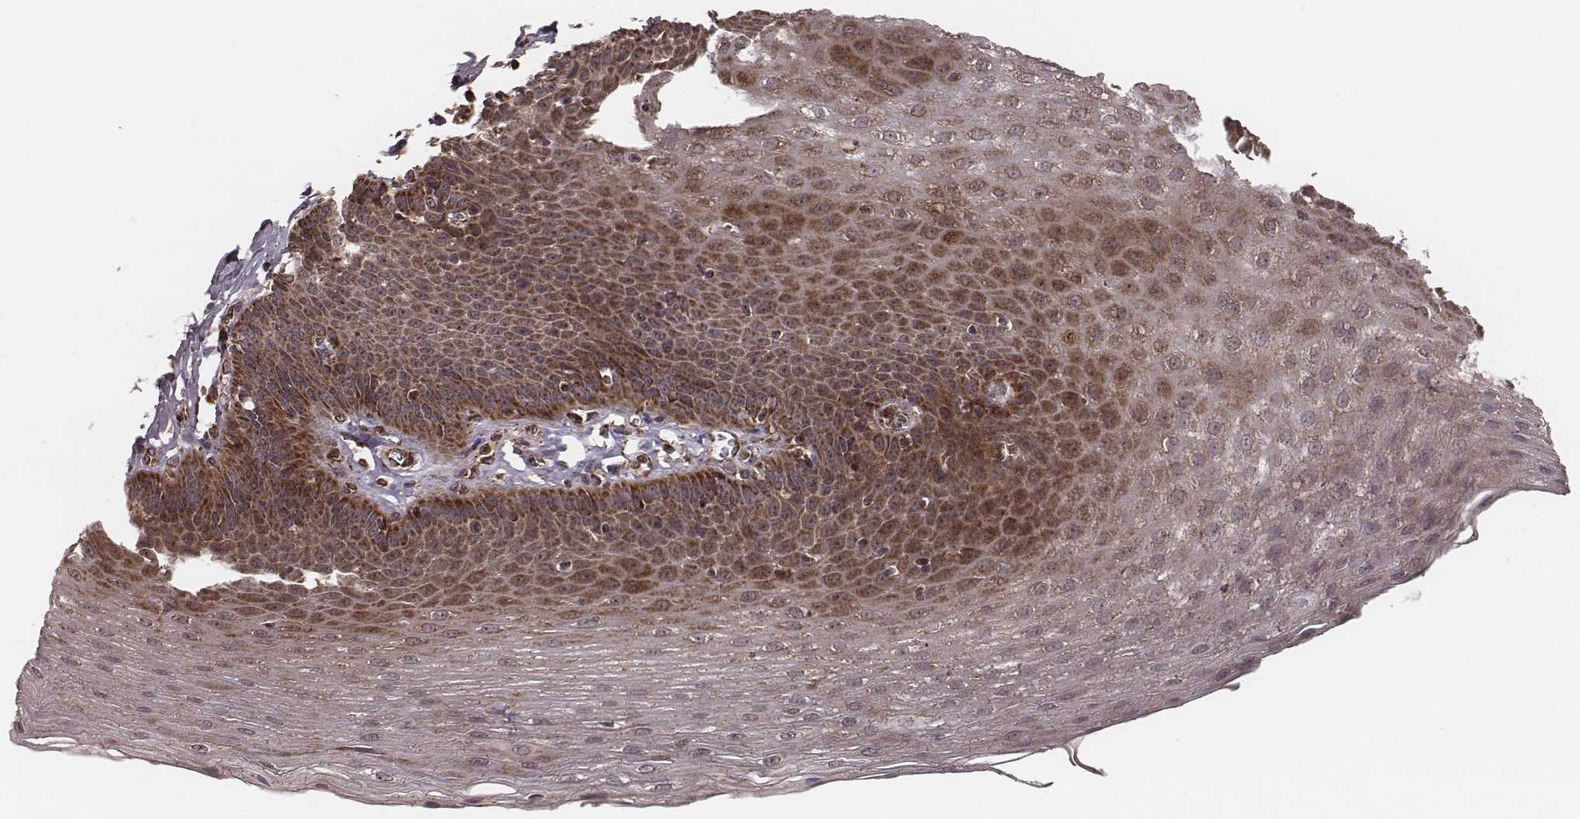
{"staining": {"intensity": "moderate", "quantity": ">75%", "location": "cytoplasmic/membranous"}, "tissue": "esophagus", "cell_type": "Squamous epithelial cells", "image_type": "normal", "snomed": [{"axis": "morphology", "description": "Normal tissue, NOS"}, {"axis": "topography", "description": "Esophagus"}], "caption": "Protein expression analysis of benign esophagus shows moderate cytoplasmic/membranous positivity in about >75% of squamous epithelial cells. (Brightfield microscopy of DAB IHC at high magnification).", "gene": "ZDHHC21", "patient": {"sex": "female", "age": 81}}